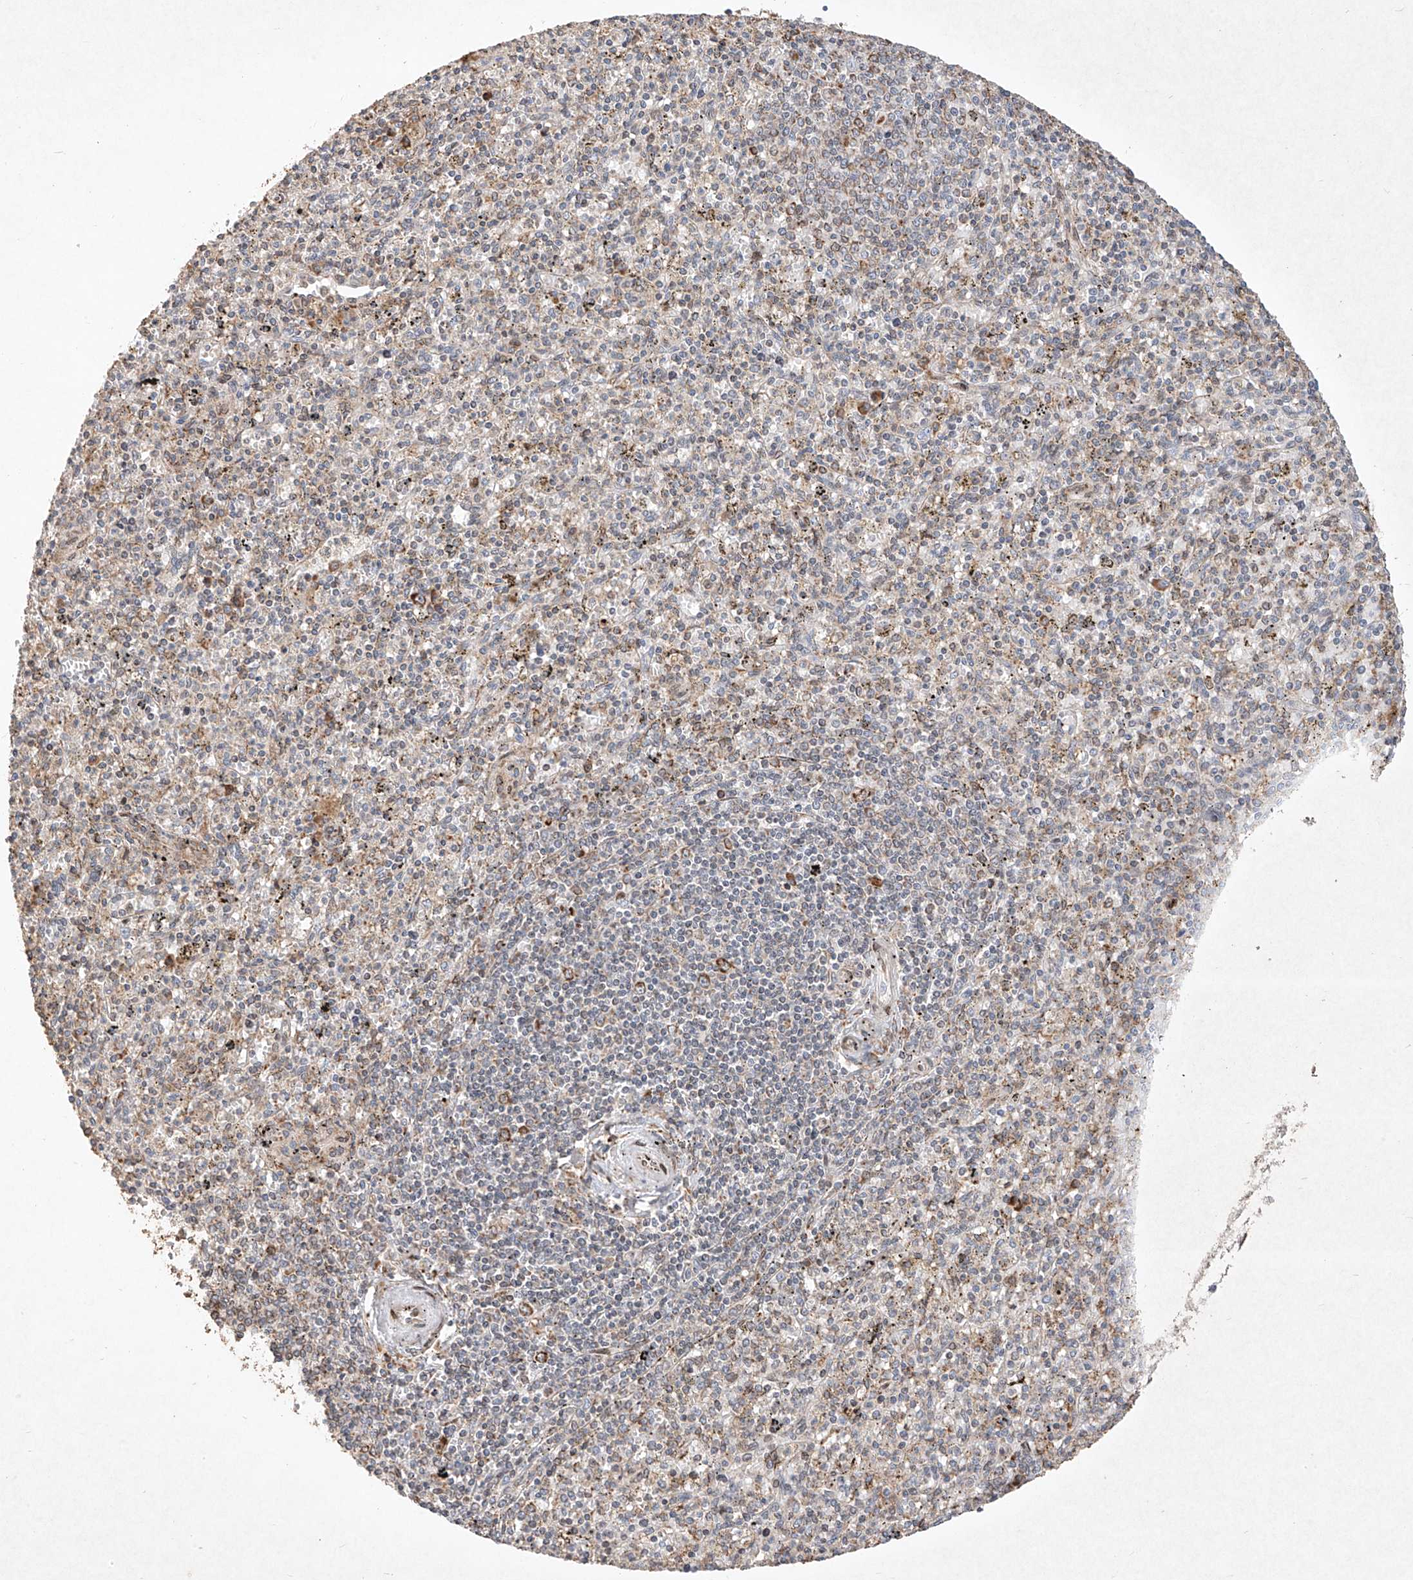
{"staining": {"intensity": "weak", "quantity": "<25%", "location": "cytoplasmic/membranous"}, "tissue": "spleen", "cell_type": "Cells in red pulp", "image_type": "normal", "snomed": [{"axis": "morphology", "description": "Normal tissue, NOS"}, {"axis": "topography", "description": "Spleen"}], "caption": "This photomicrograph is of unremarkable spleen stained with immunohistochemistry (IHC) to label a protein in brown with the nuclei are counter-stained blue. There is no staining in cells in red pulp.", "gene": "SEMA3B", "patient": {"sex": "male", "age": 72}}